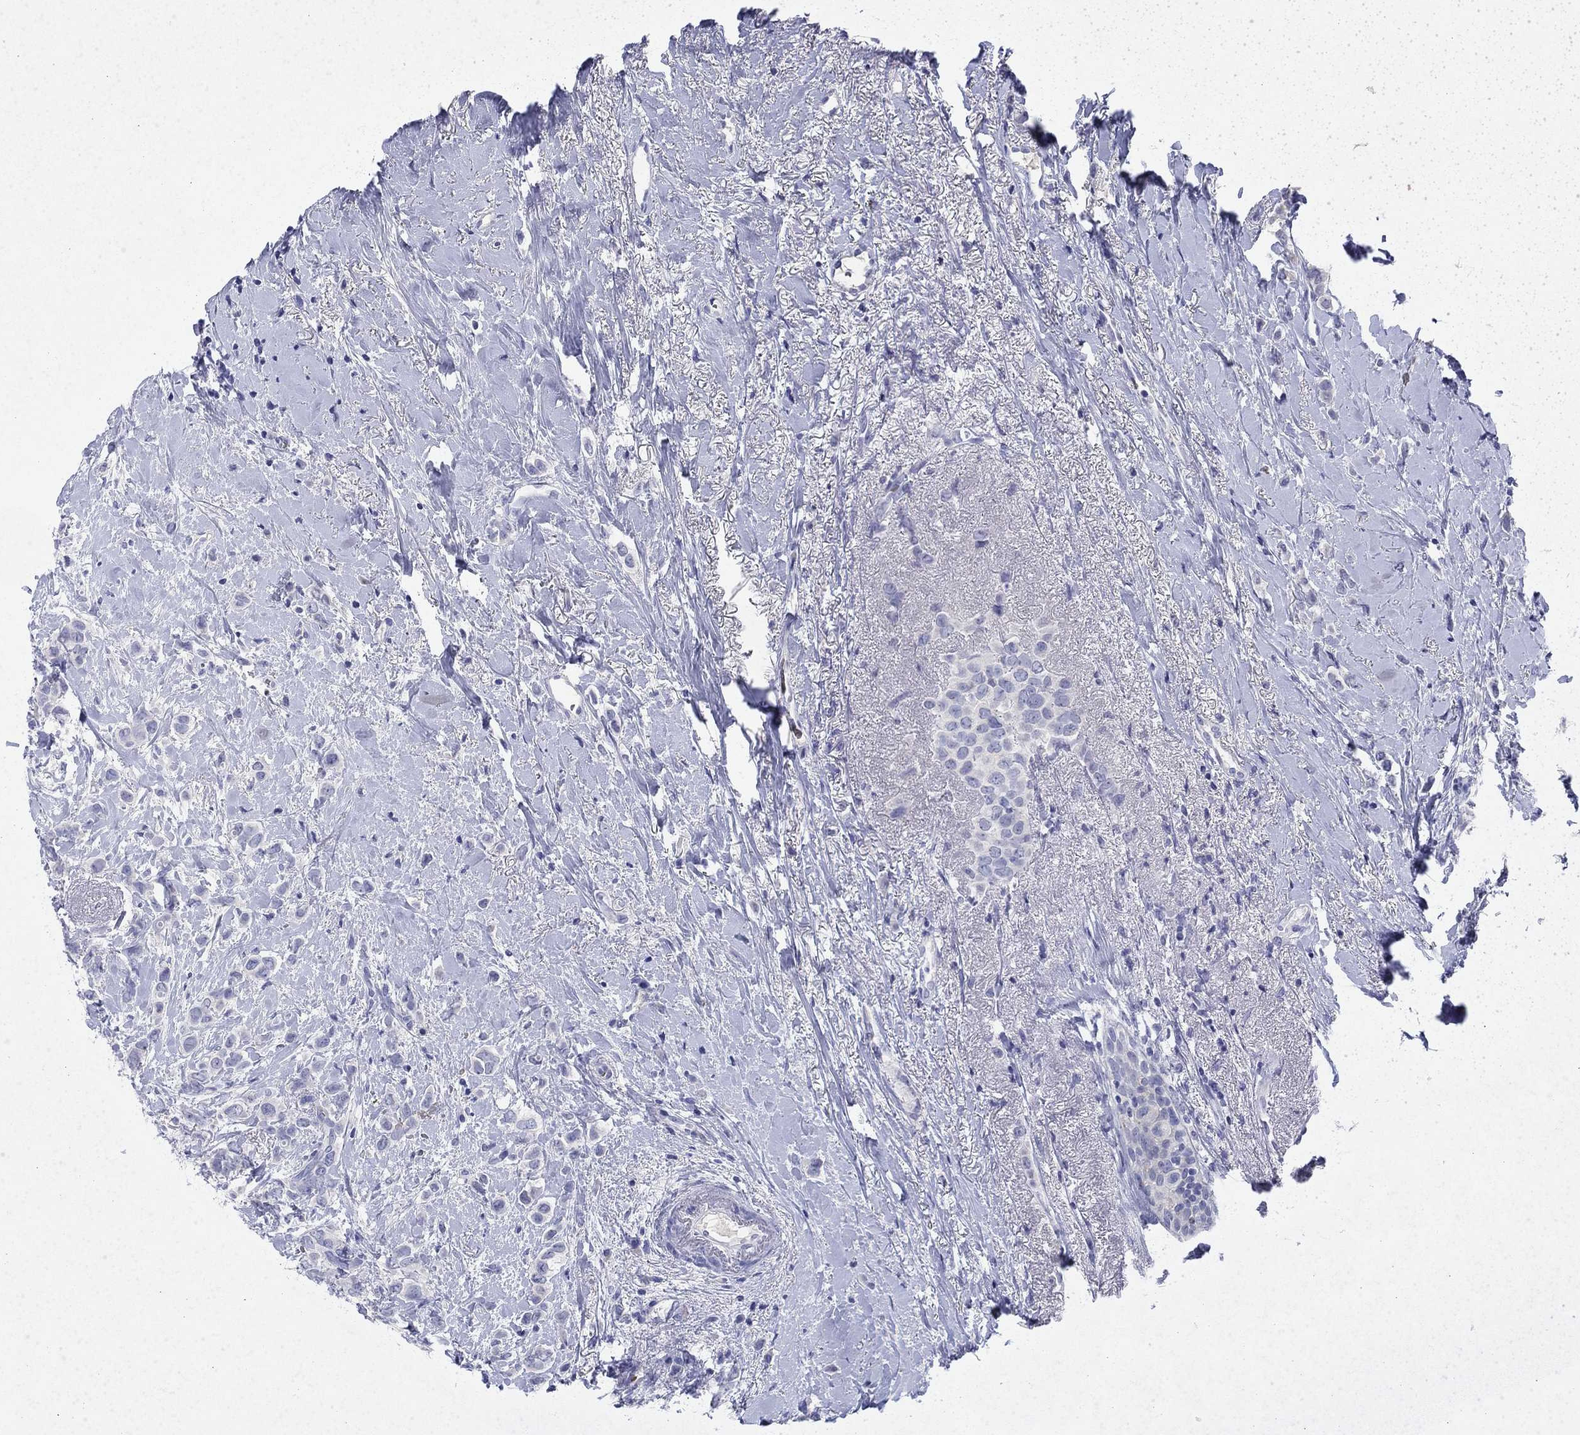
{"staining": {"intensity": "negative", "quantity": "none", "location": "none"}, "tissue": "breast cancer", "cell_type": "Tumor cells", "image_type": "cancer", "snomed": [{"axis": "morphology", "description": "Lobular carcinoma"}, {"axis": "topography", "description": "Breast"}], "caption": "This image is of lobular carcinoma (breast) stained with immunohistochemistry (IHC) to label a protein in brown with the nuclei are counter-stained blue. There is no positivity in tumor cells.", "gene": "ENPP6", "patient": {"sex": "female", "age": 66}}